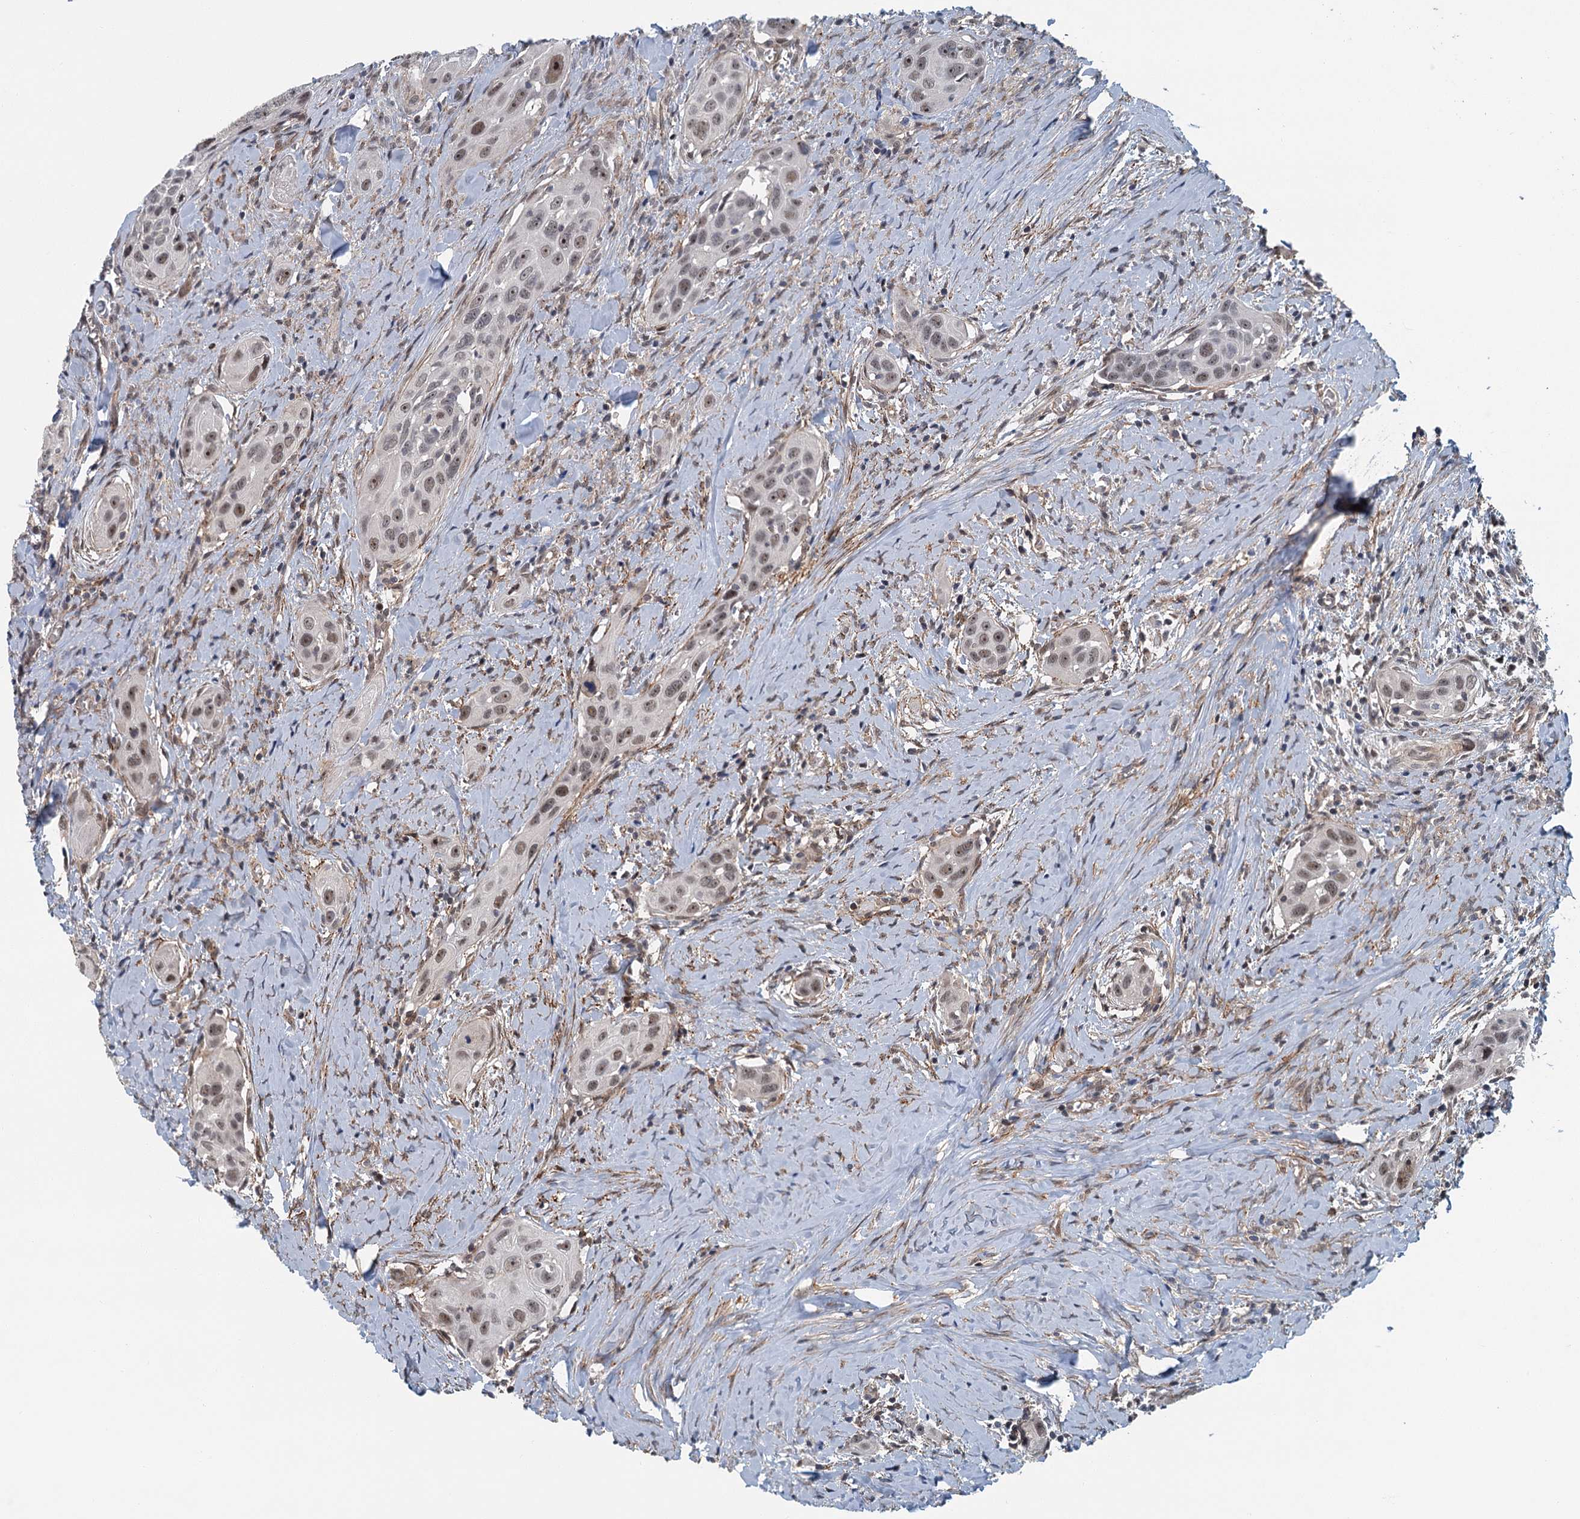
{"staining": {"intensity": "weak", "quantity": ">75%", "location": "nuclear"}, "tissue": "head and neck cancer", "cell_type": "Tumor cells", "image_type": "cancer", "snomed": [{"axis": "morphology", "description": "Squamous cell carcinoma, NOS"}, {"axis": "topography", "description": "Oral tissue"}, {"axis": "topography", "description": "Head-Neck"}], "caption": "Head and neck cancer (squamous cell carcinoma) was stained to show a protein in brown. There is low levels of weak nuclear staining in approximately >75% of tumor cells.", "gene": "TAS2R42", "patient": {"sex": "female", "age": 50}}